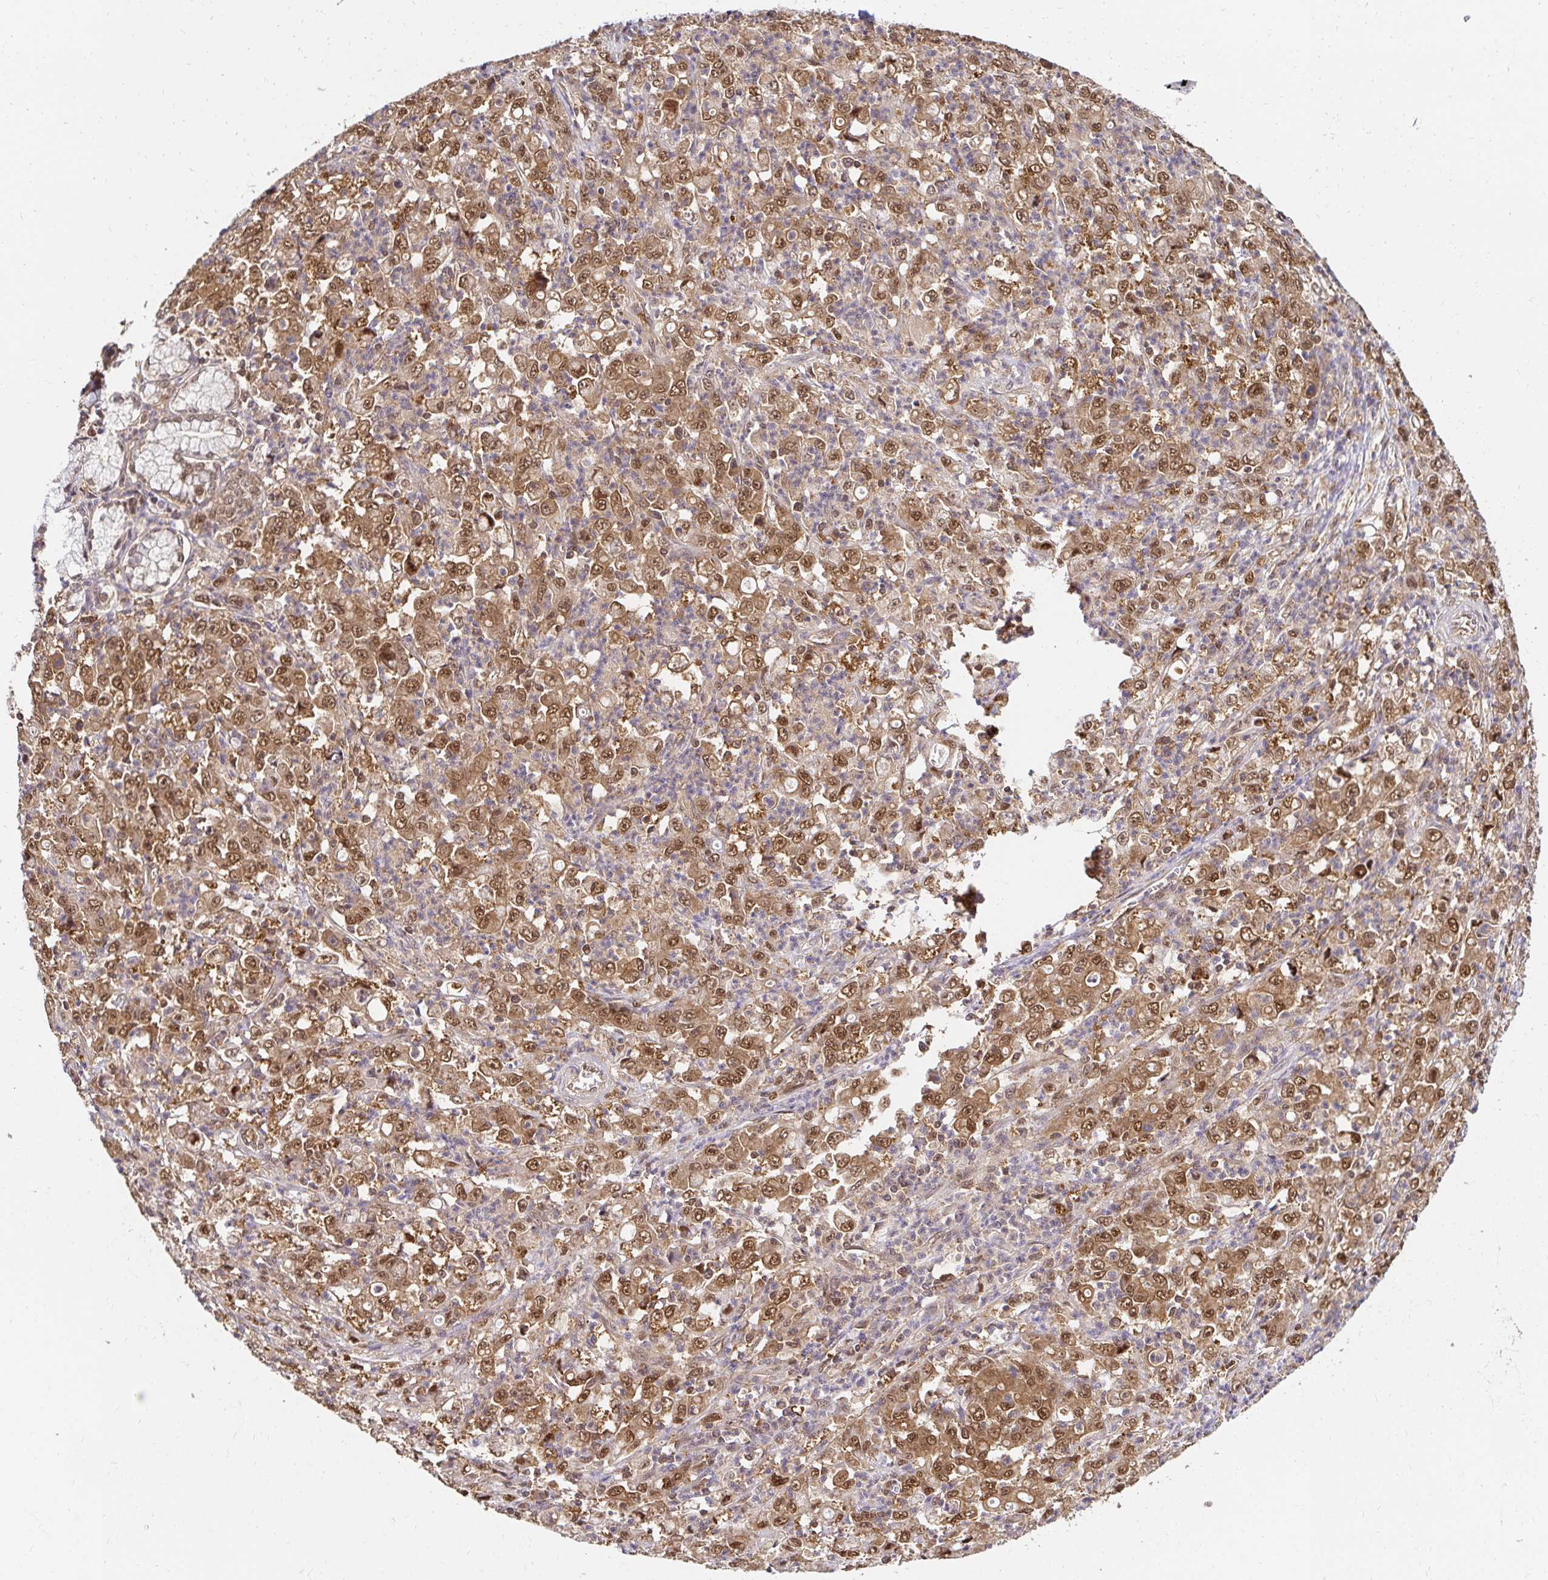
{"staining": {"intensity": "moderate", "quantity": ">75%", "location": "cytoplasmic/membranous,nuclear"}, "tissue": "stomach cancer", "cell_type": "Tumor cells", "image_type": "cancer", "snomed": [{"axis": "morphology", "description": "Adenocarcinoma, NOS"}, {"axis": "topography", "description": "Stomach, lower"}], "caption": "Protein expression analysis of human stomach adenocarcinoma reveals moderate cytoplasmic/membranous and nuclear expression in approximately >75% of tumor cells.", "gene": "PSMA4", "patient": {"sex": "female", "age": 71}}